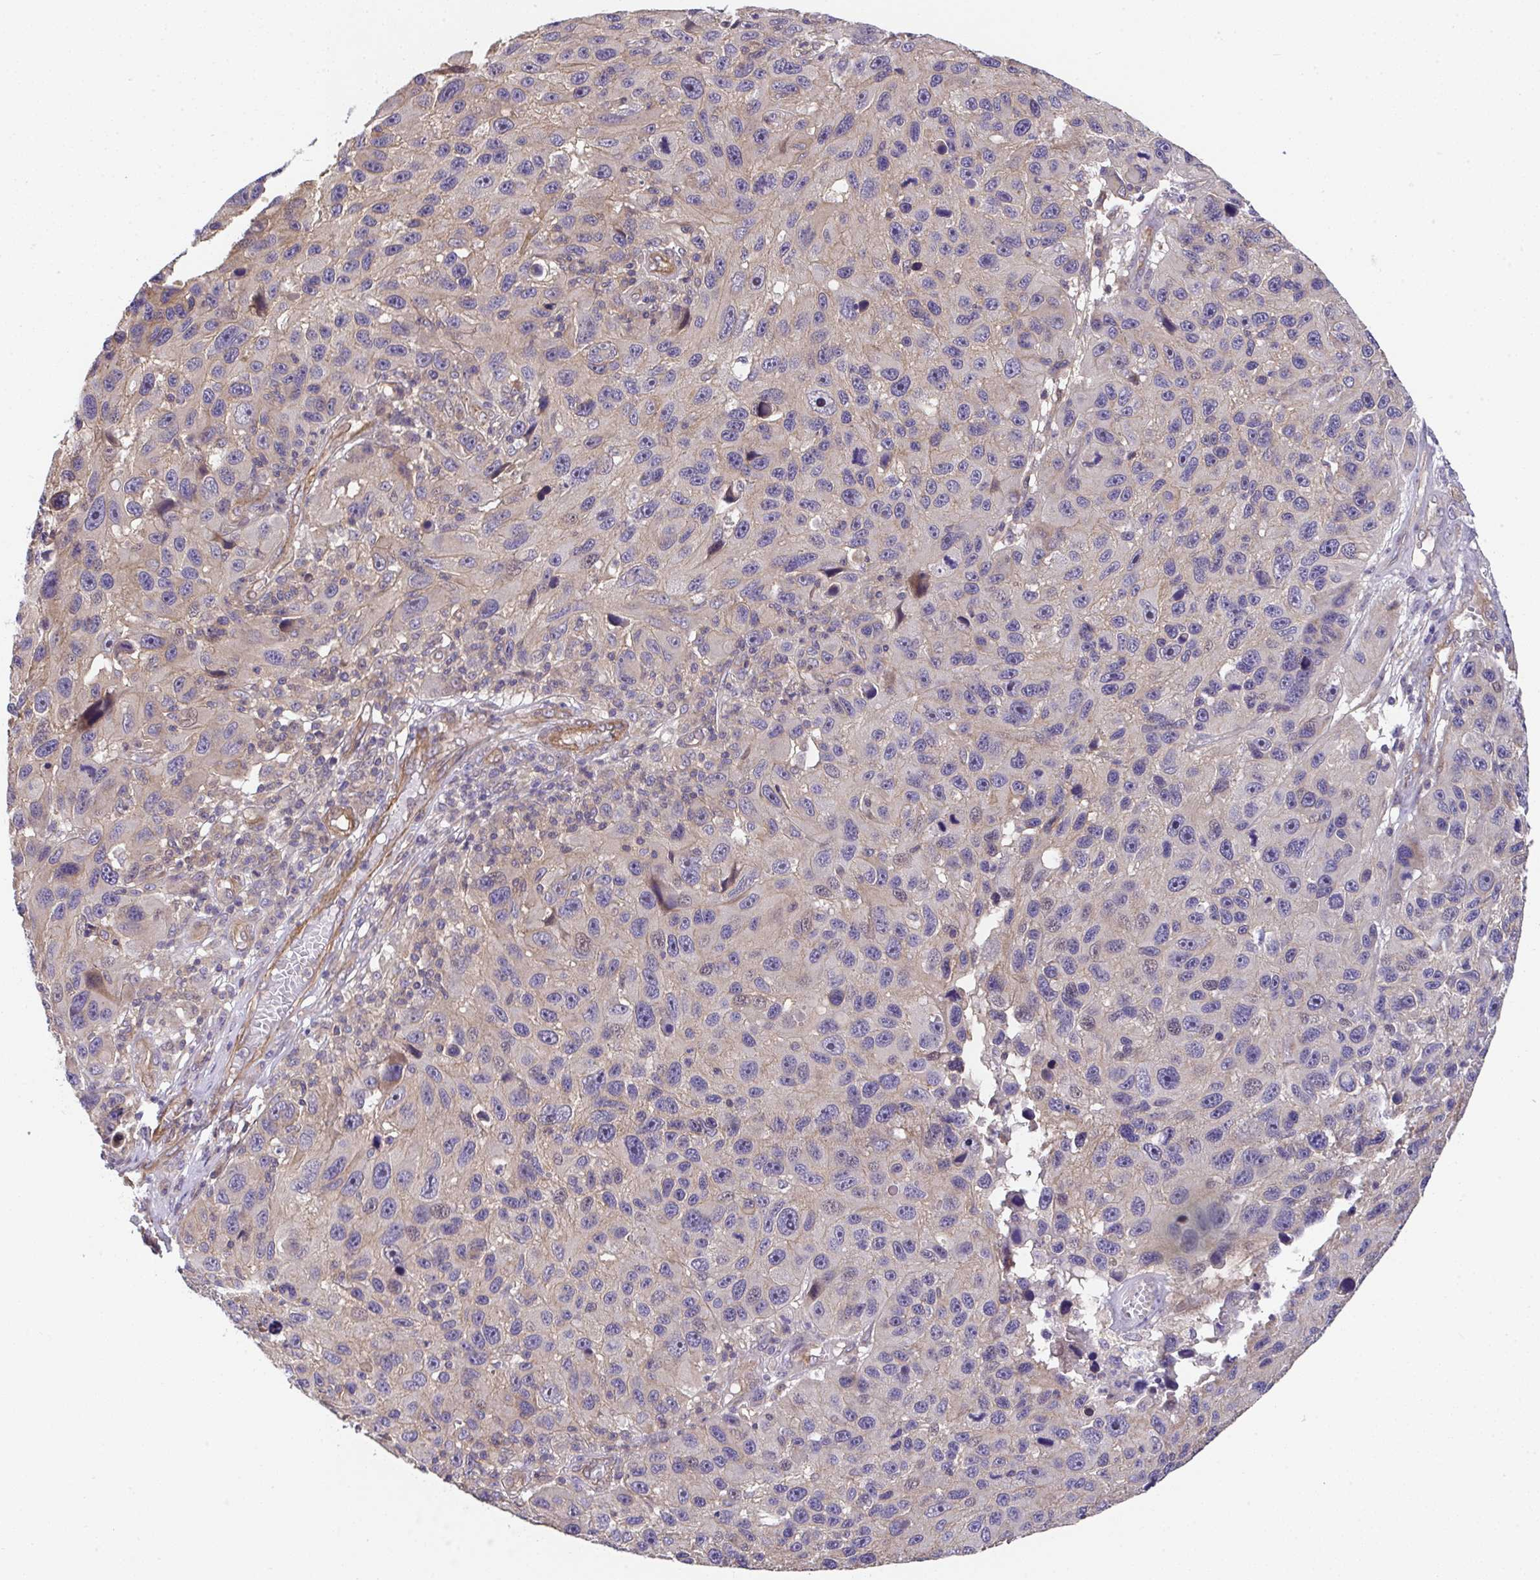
{"staining": {"intensity": "weak", "quantity": ">75%", "location": "cytoplasmic/membranous"}, "tissue": "melanoma", "cell_type": "Tumor cells", "image_type": "cancer", "snomed": [{"axis": "morphology", "description": "Malignant melanoma, NOS"}, {"axis": "topography", "description": "Skin"}], "caption": "Protein expression analysis of human melanoma reveals weak cytoplasmic/membranous expression in approximately >75% of tumor cells.", "gene": "ZNF696", "patient": {"sex": "male", "age": 53}}